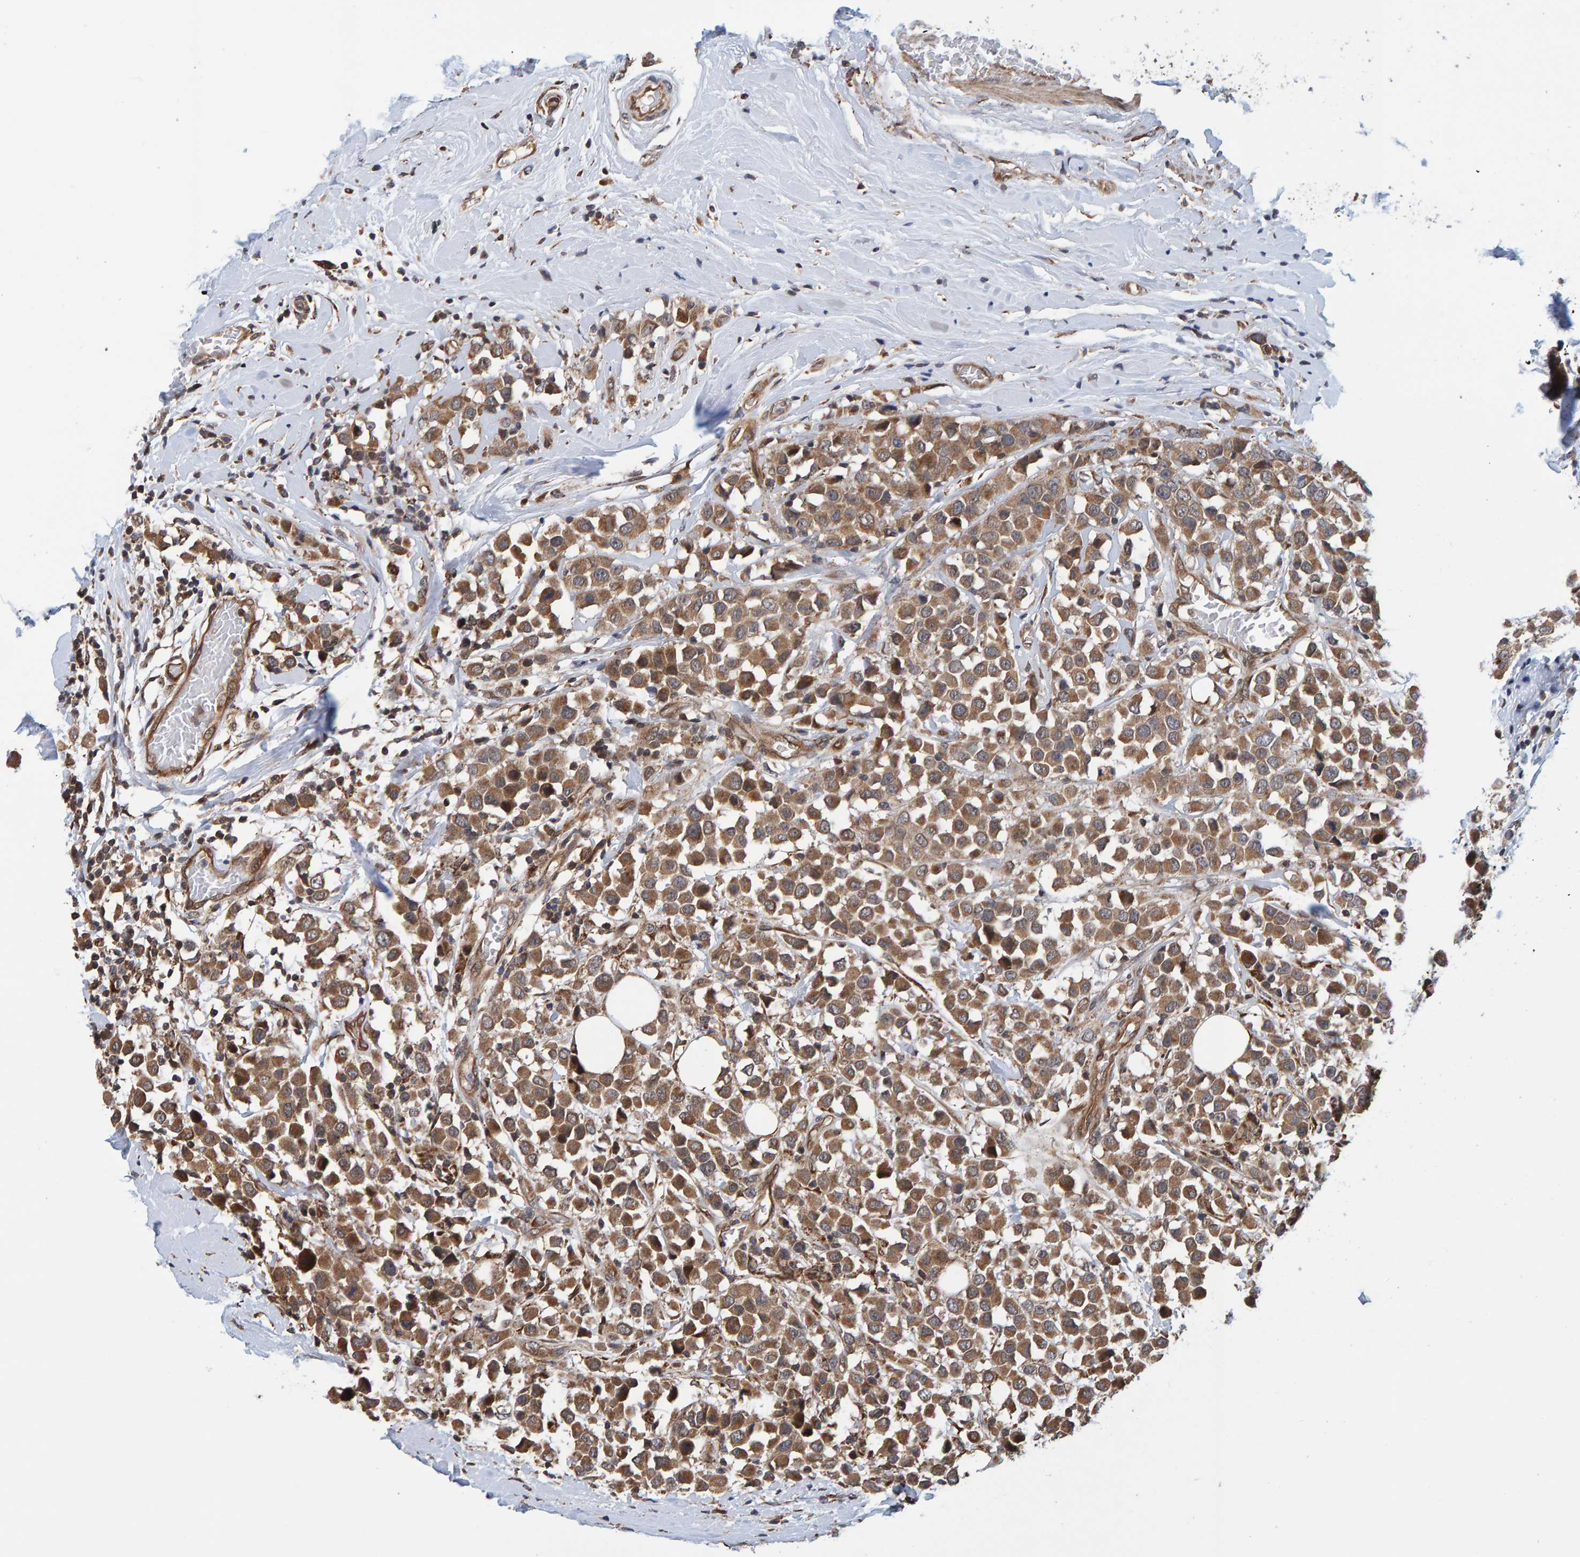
{"staining": {"intensity": "moderate", "quantity": ">75%", "location": "cytoplasmic/membranous"}, "tissue": "breast cancer", "cell_type": "Tumor cells", "image_type": "cancer", "snomed": [{"axis": "morphology", "description": "Duct carcinoma"}, {"axis": "topography", "description": "Breast"}], "caption": "An IHC histopathology image of neoplastic tissue is shown. Protein staining in brown highlights moderate cytoplasmic/membranous positivity in infiltrating ductal carcinoma (breast) within tumor cells. (IHC, brightfield microscopy, high magnification).", "gene": "SCRN2", "patient": {"sex": "female", "age": 61}}